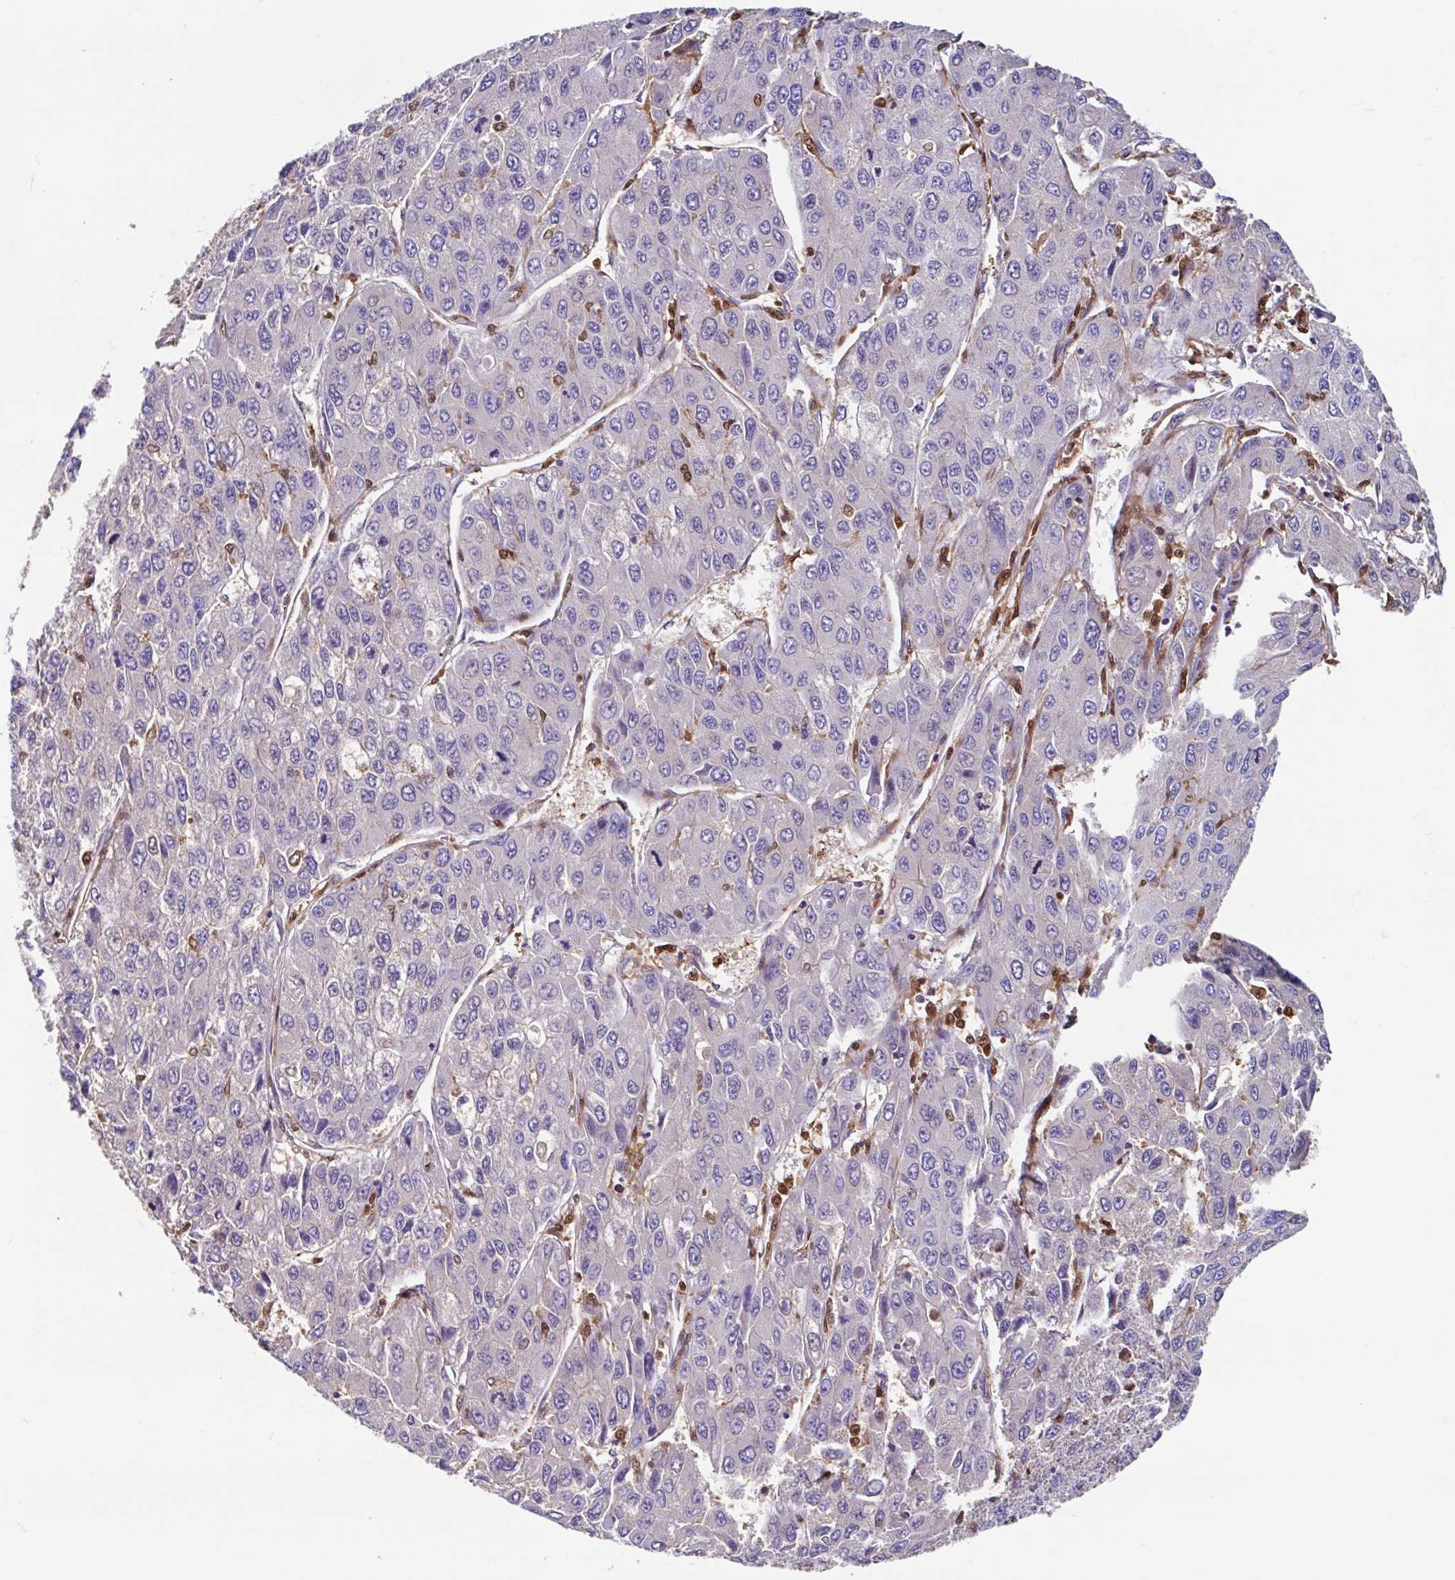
{"staining": {"intensity": "negative", "quantity": "none", "location": "none"}, "tissue": "liver cancer", "cell_type": "Tumor cells", "image_type": "cancer", "snomed": [{"axis": "morphology", "description": "Carcinoma, Hepatocellular, NOS"}, {"axis": "topography", "description": "Liver"}], "caption": "Liver cancer (hepatocellular carcinoma) was stained to show a protein in brown. There is no significant staining in tumor cells. (Immunohistochemistry (ihc), brightfield microscopy, high magnification).", "gene": "BLVRA", "patient": {"sex": "female", "age": 66}}